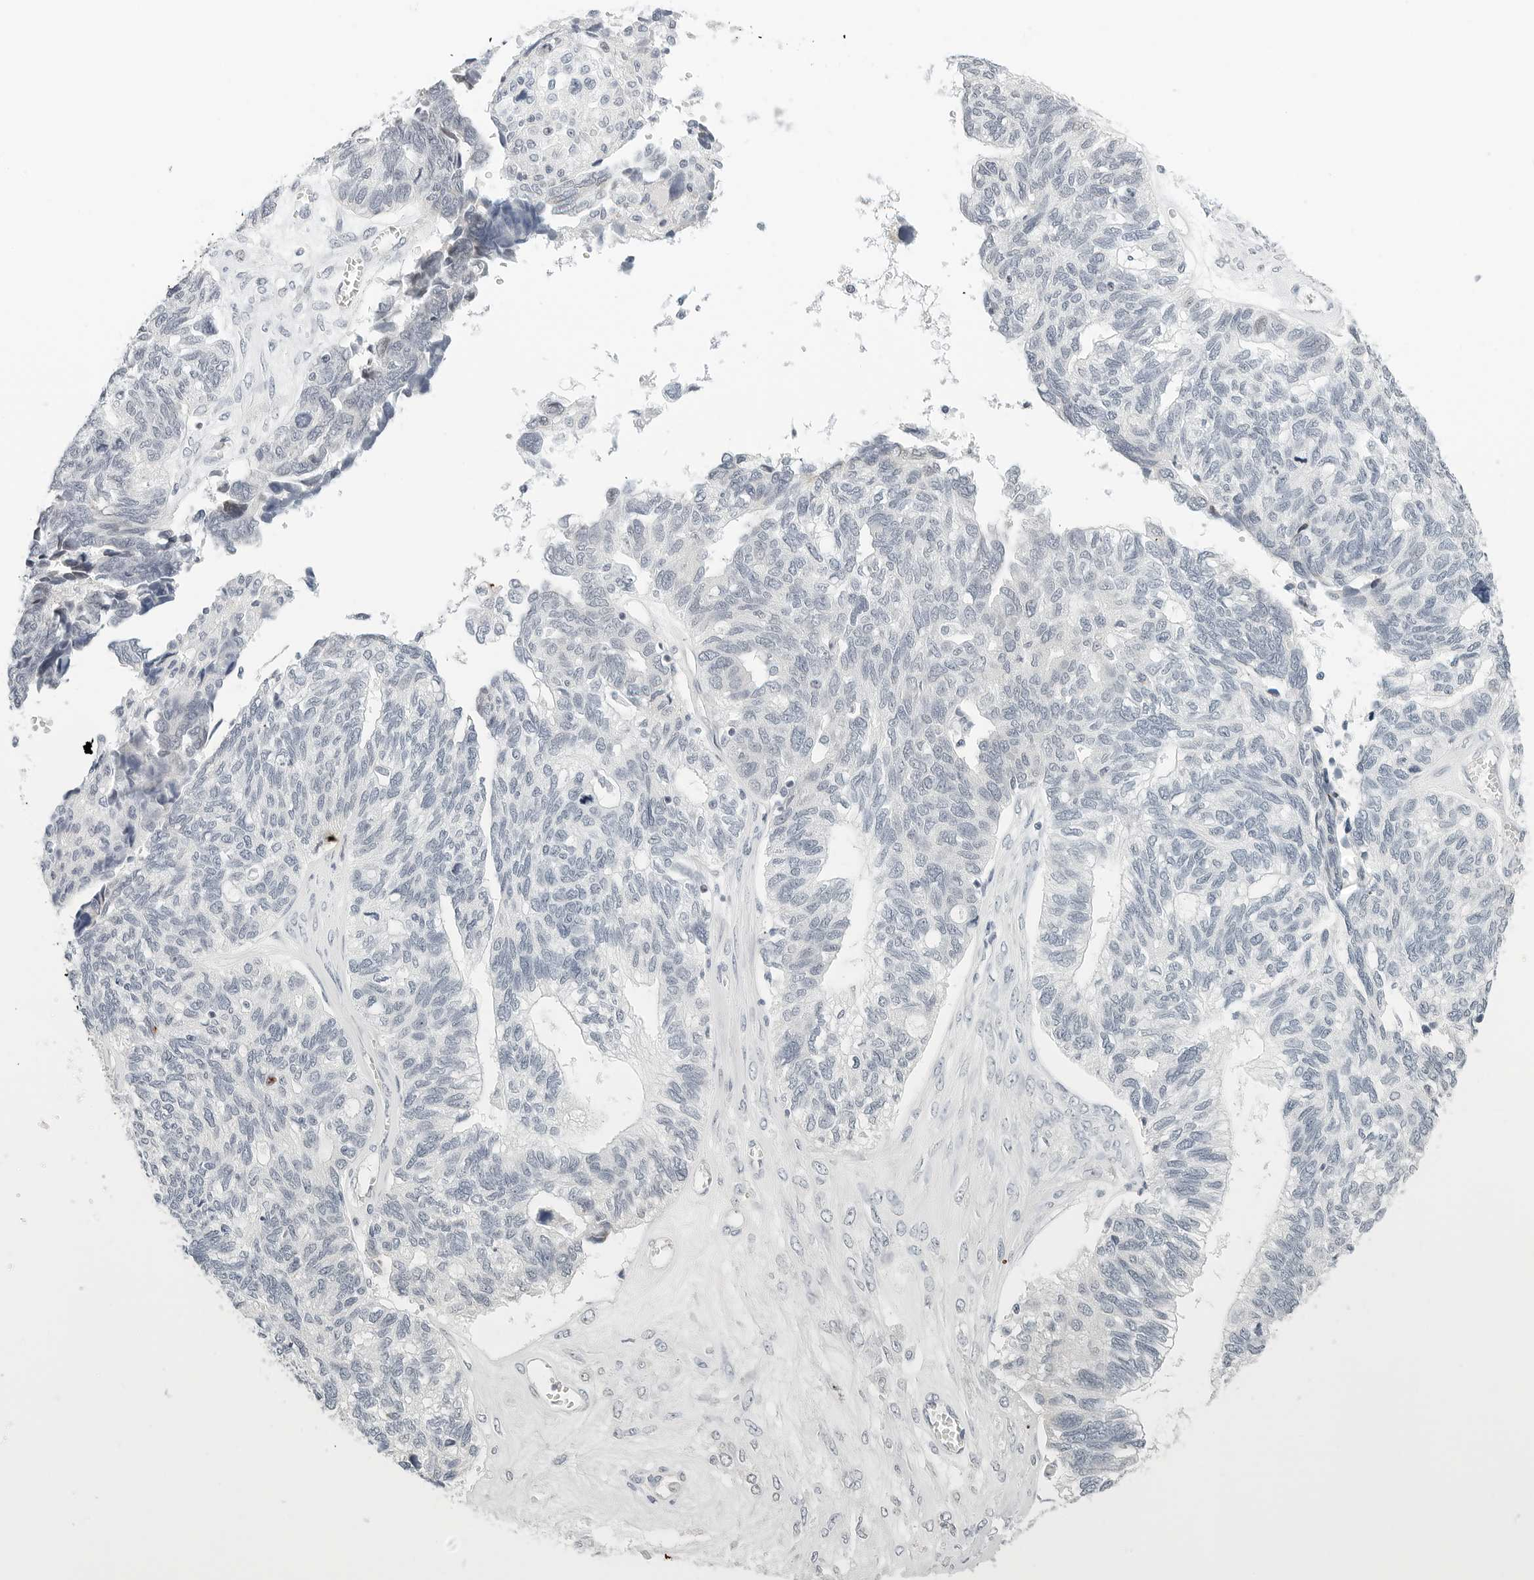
{"staining": {"intensity": "negative", "quantity": "none", "location": "none"}, "tissue": "ovarian cancer", "cell_type": "Tumor cells", "image_type": "cancer", "snomed": [{"axis": "morphology", "description": "Cystadenocarcinoma, serous, NOS"}, {"axis": "topography", "description": "Ovary"}], "caption": "A histopathology image of human serous cystadenocarcinoma (ovarian) is negative for staining in tumor cells.", "gene": "PARP10", "patient": {"sex": "female", "age": 79}}